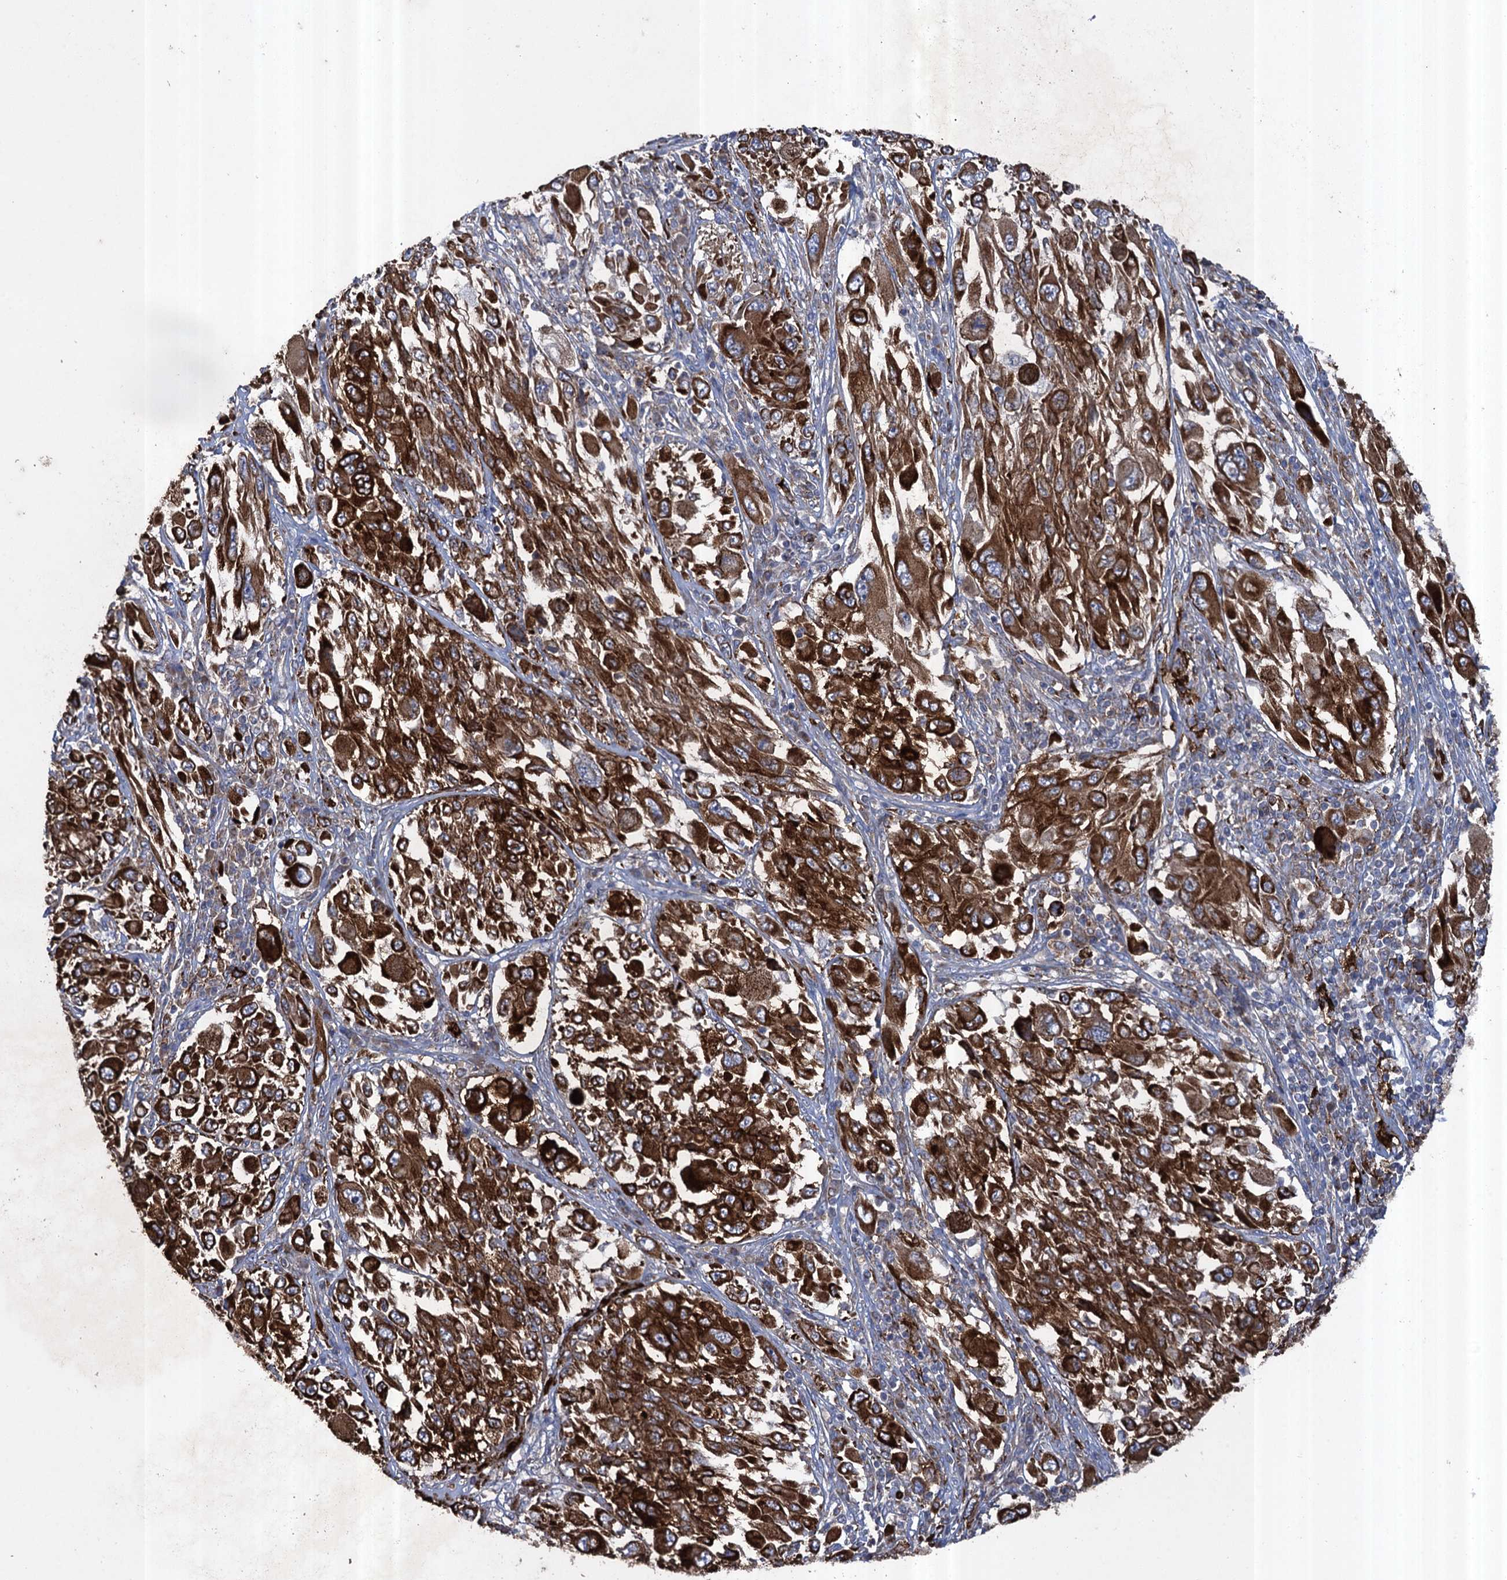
{"staining": {"intensity": "strong", "quantity": ">75%", "location": "cytoplasmic/membranous"}, "tissue": "melanoma", "cell_type": "Tumor cells", "image_type": "cancer", "snomed": [{"axis": "morphology", "description": "Malignant melanoma, NOS"}, {"axis": "topography", "description": "Skin"}], "caption": "Immunohistochemical staining of melanoma exhibits high levels of strong cytoplasmic/membranous protein staining in about >75% of tumor cells.", "gene": "TXNDC11", "patient": {"sex": "female", "age": 91}}